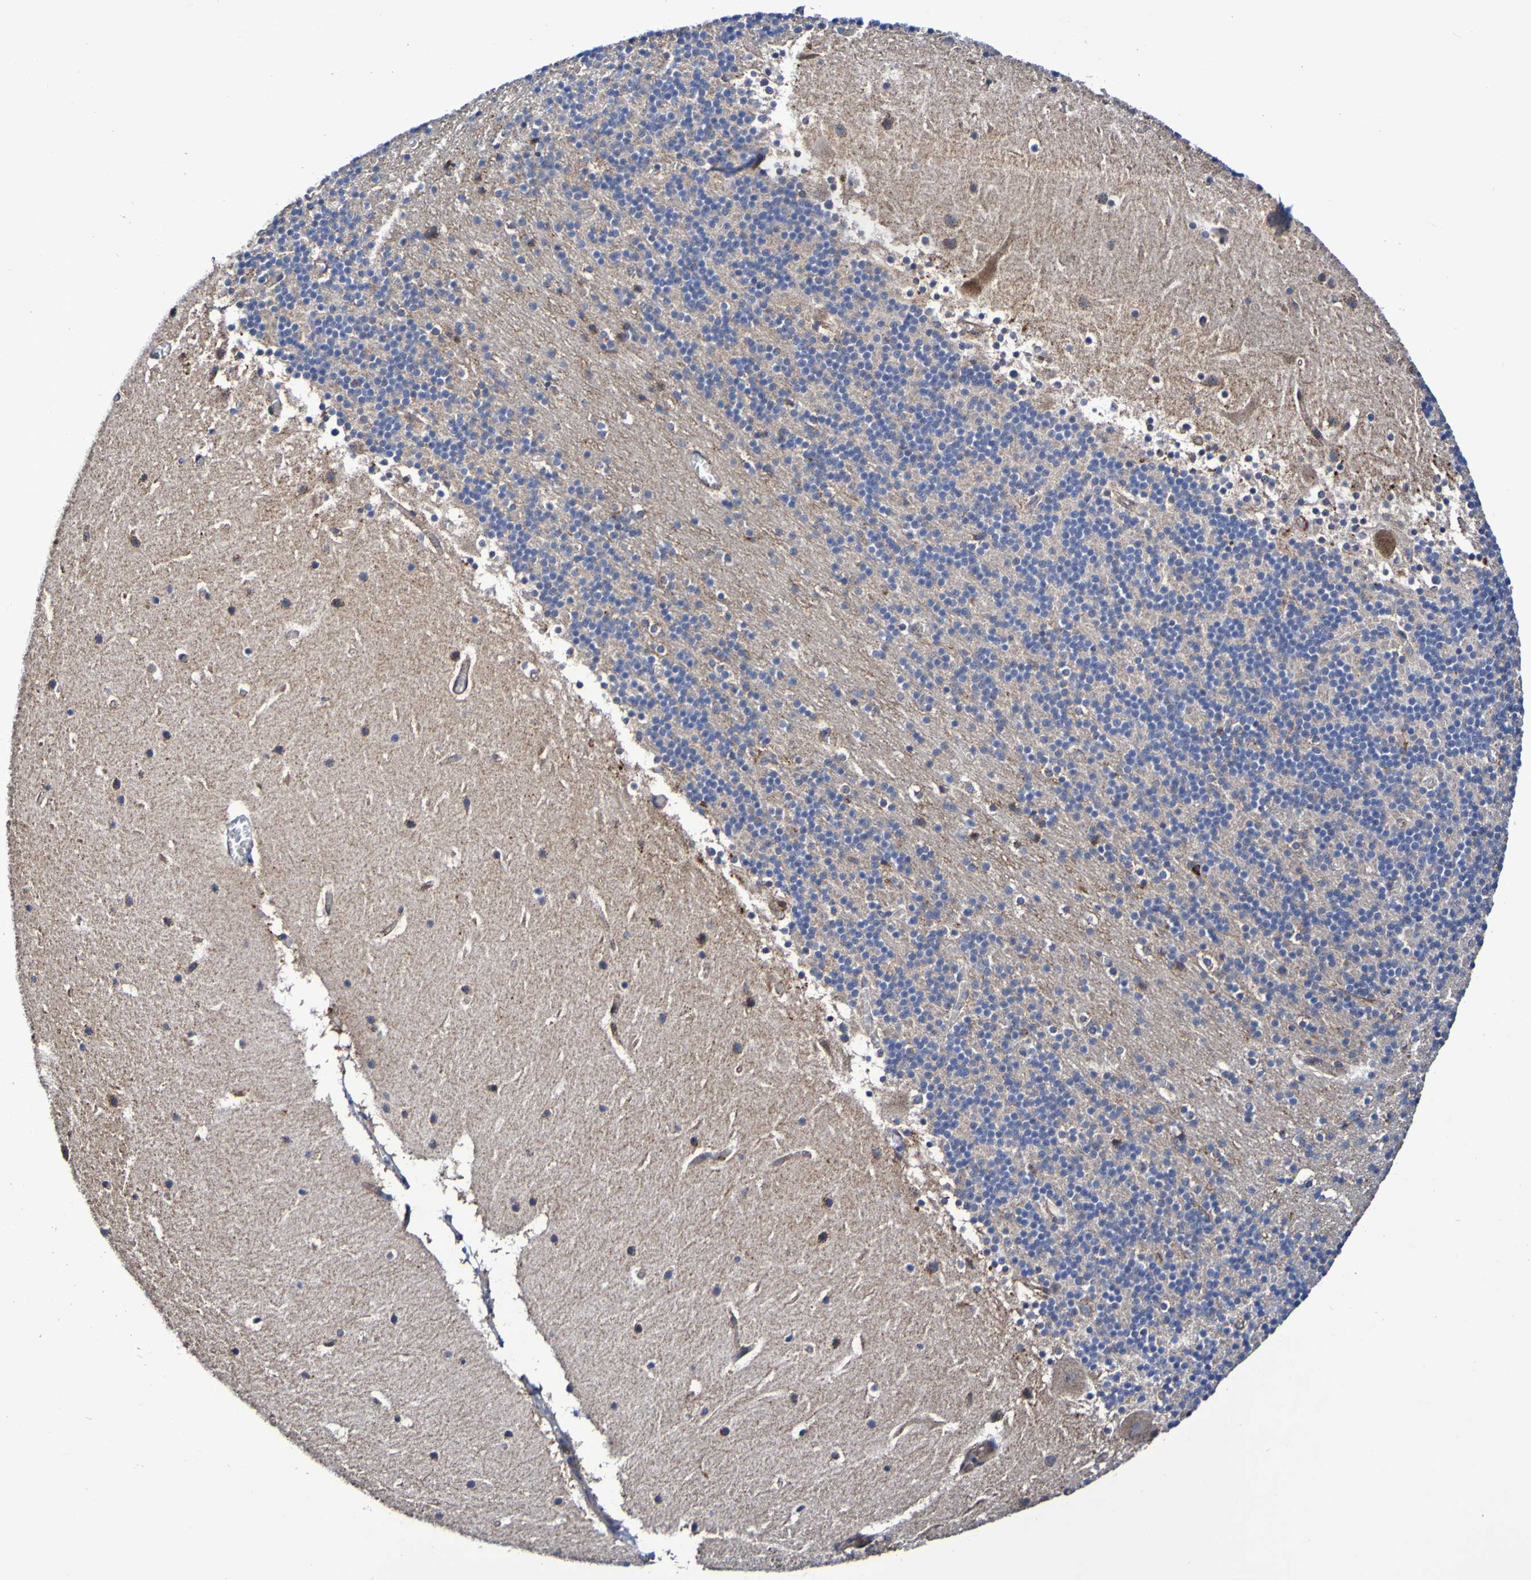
{"staining": {"intensity": "negative", "quantity": "none", "location": "none"}, "tissue": "cerebellum", "cell_type": "Cells in granular layer", "image_type": "normal", "snomed": [{"axis": "morphology", "description": "Normal tissue, NOS"}, {"axis": "topography", "description": "Cerebellum"}], "caption": "An immunohistochemistry photomicrograph of unremarkable cerebellum is shown. There is no staining in cells in granular layer of cerebellum. (Immunohistochemistry (ihc), brightfield microscopy, high magnification).", "gene": "GJB1", "patient": {"sex": "male", "age": 45}}